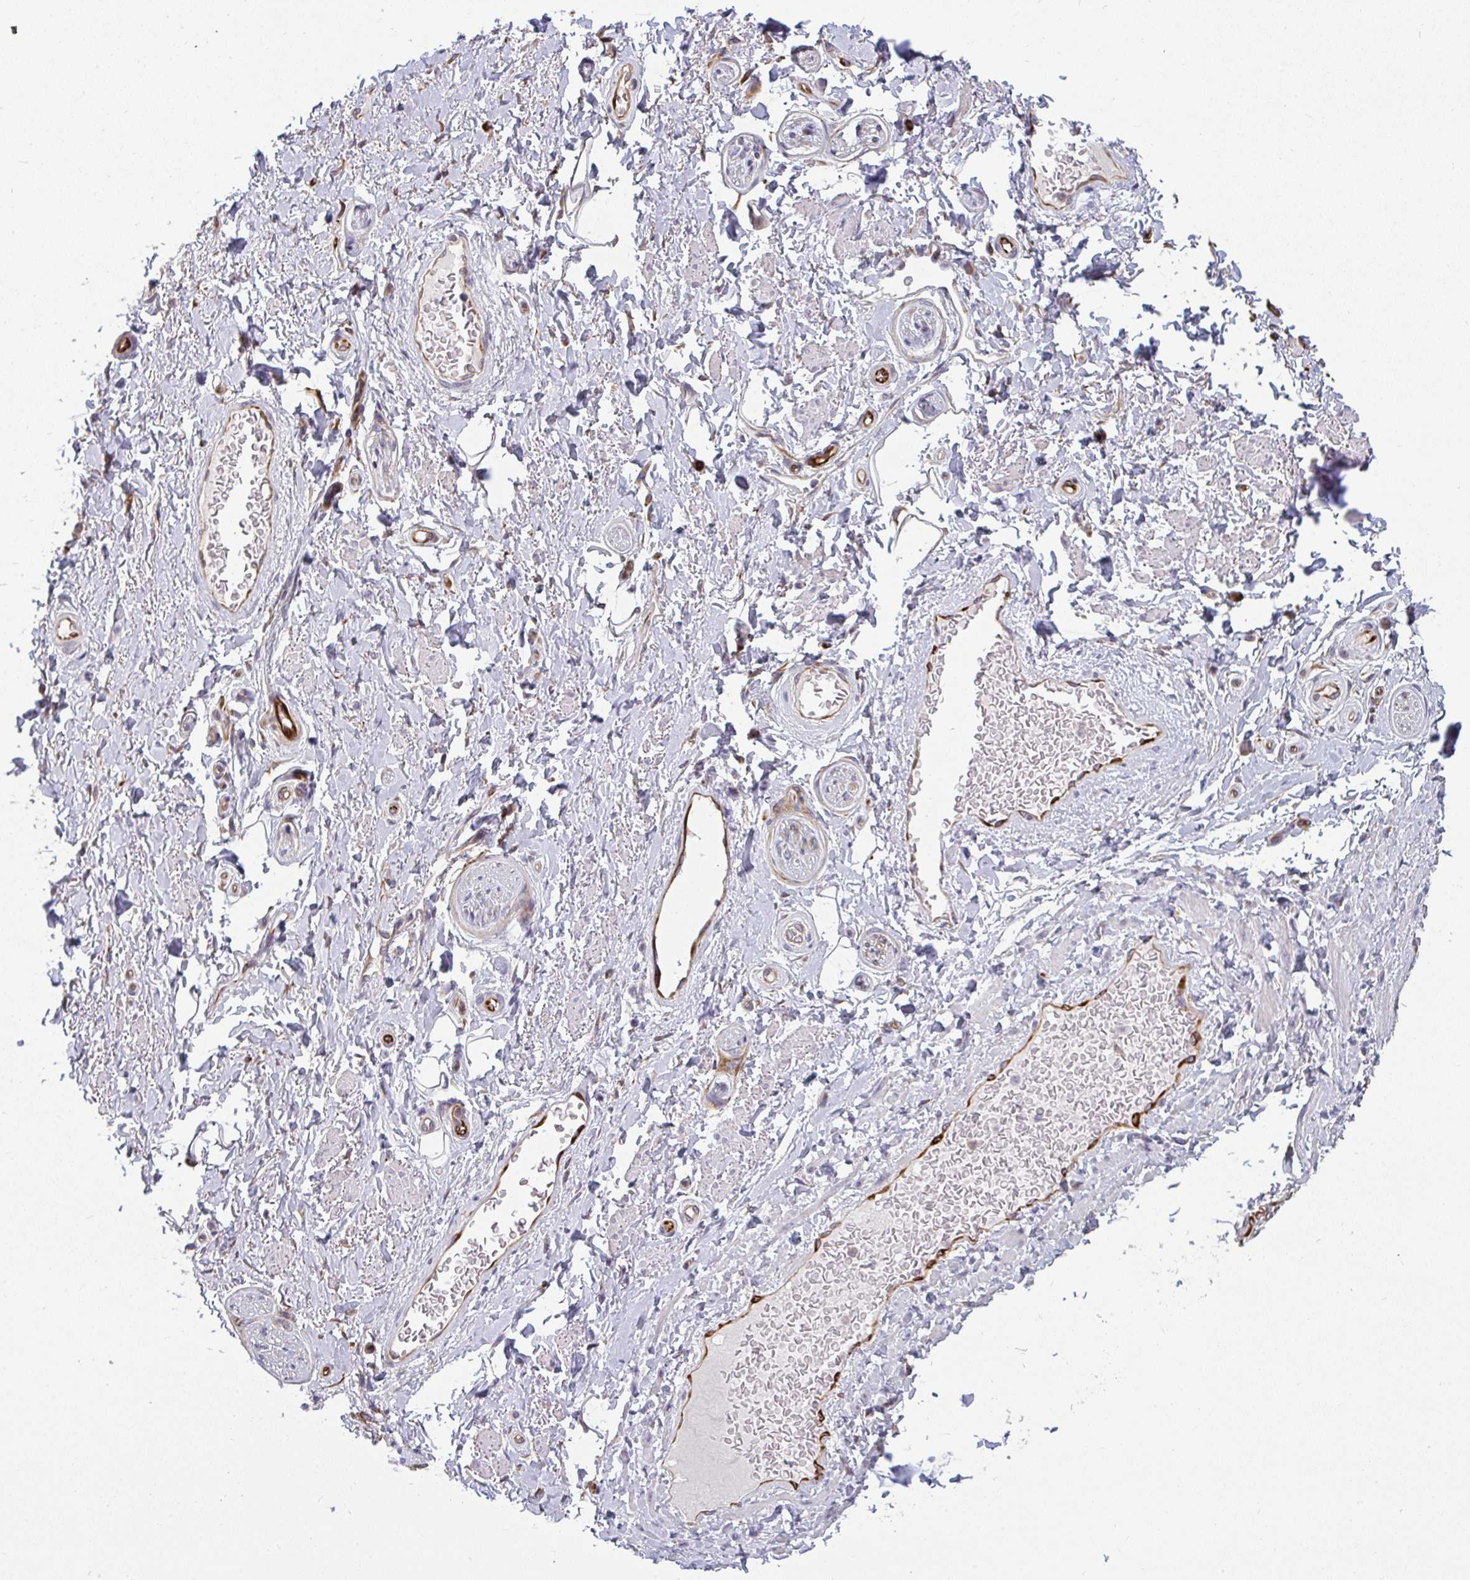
{"staining": {"intensity": "negative", "quantity": "none", "location": "none"}, "tissue": "adipose tissue", "cell_type": "Adipocytes", "image_type": "normal", "snomed": [{"axis": "morphology", "description": "Normal tissue, NOS"}, {"axis": "topography", "description": "Peripheral nerve tissue"}], "caption": "DAB (3,3'-diaminobenzidine) immunohistochemical staining of benign adipose tissue shows no significant staining in adipocytes.", "gene": "IFIT3", "patient": {"sex": "male", "age": 51}}